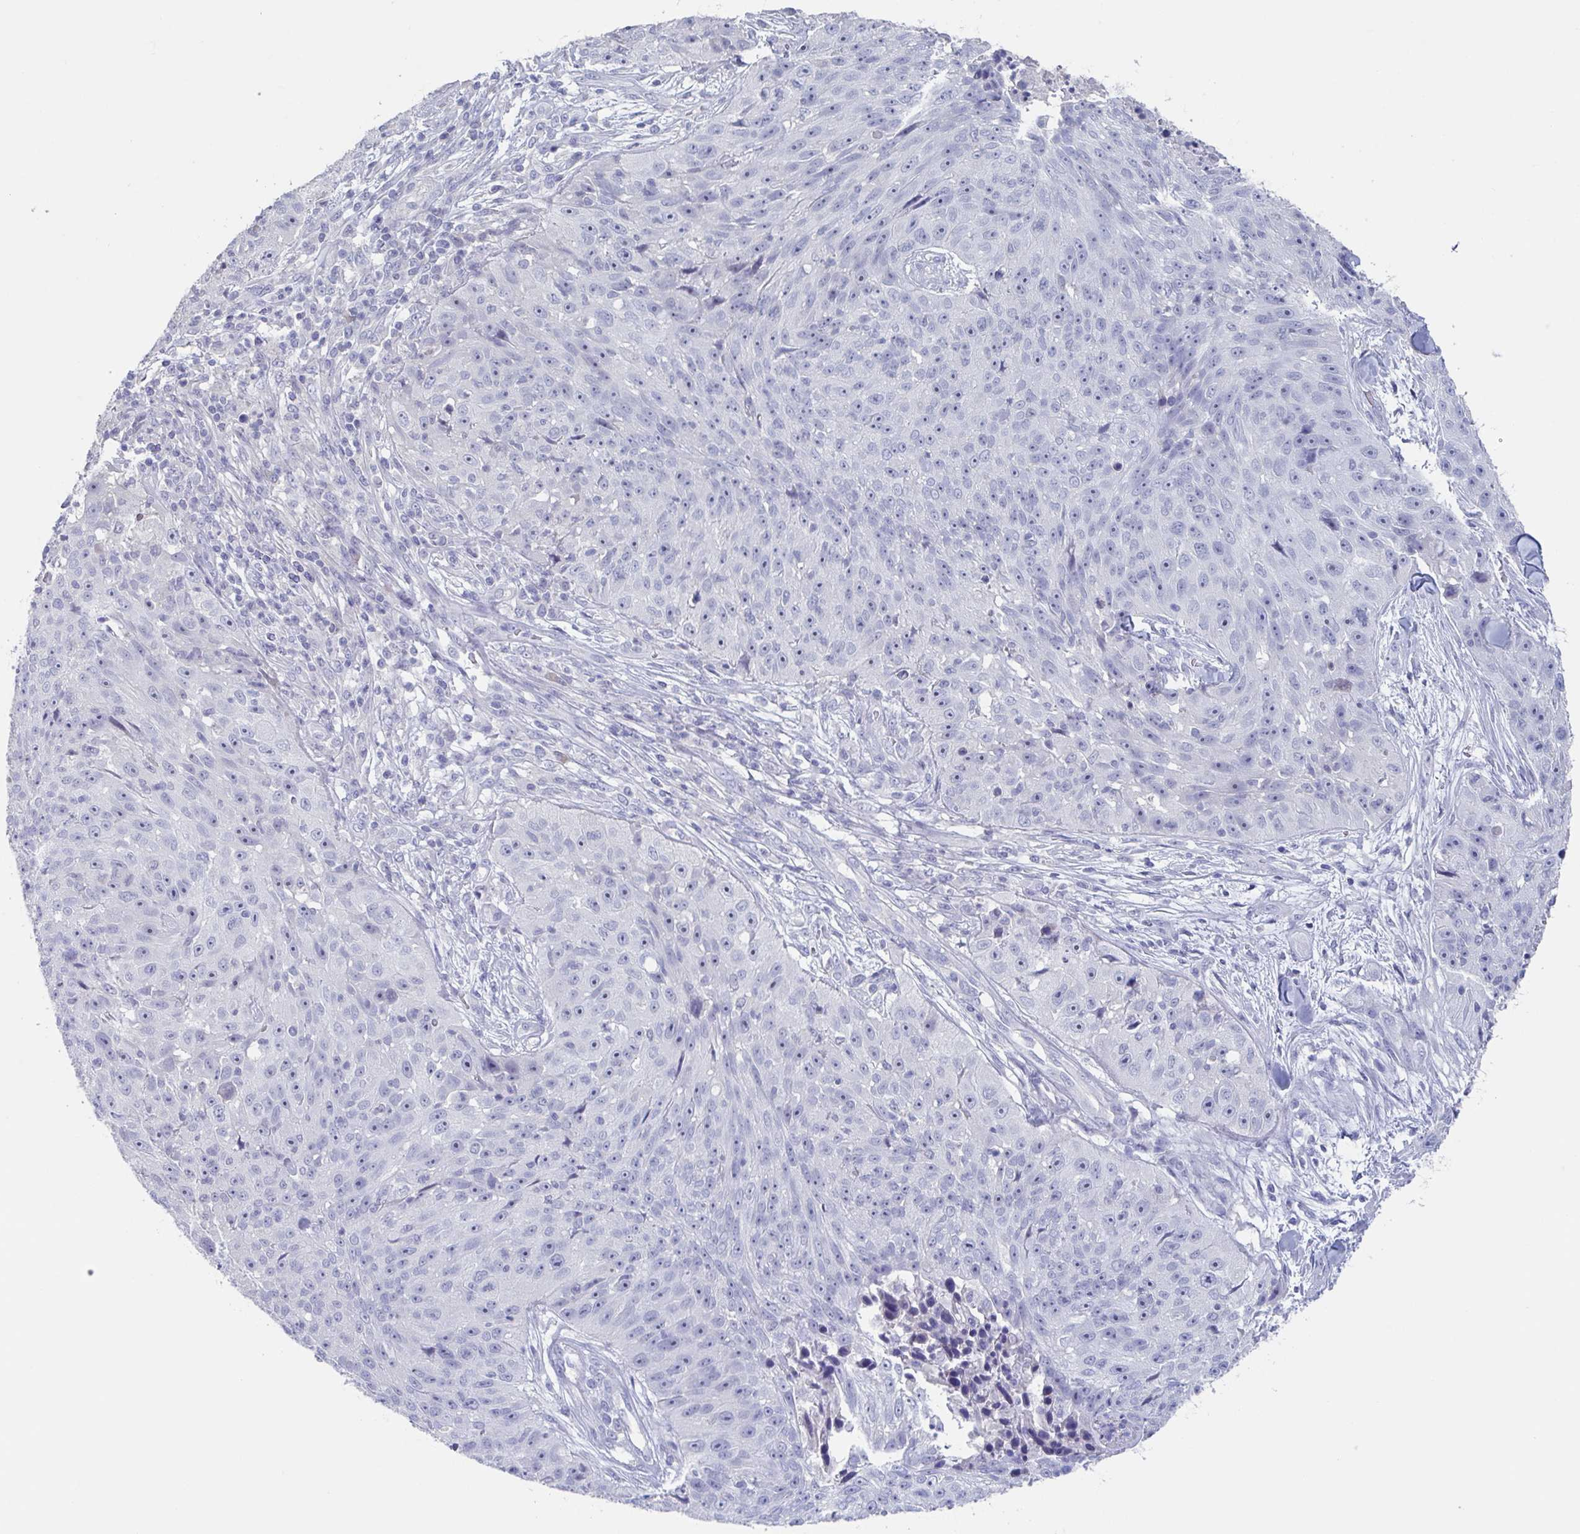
{"staining": {"intensity": "weak", "quantity": "25%-75%", "location": "nuclear"}, "tissue": "skin cancer", "cell_type": "Tumor cells", "image_type": "cancer", "snomed": [{"axis": "morphology", "description": "Squamous cell carcinoma, NOS"}, {"axis": "topography", "description": "Skin"}], "caption": "Squamous cell carcinoma (skin) tissue exhibits weak nuclear expression in approximately 25%-75% of tumor cells, visualized by immunohistochemistry.", "gene": "NOXRED1", "patient": {"sex": "female", "age": 87}}